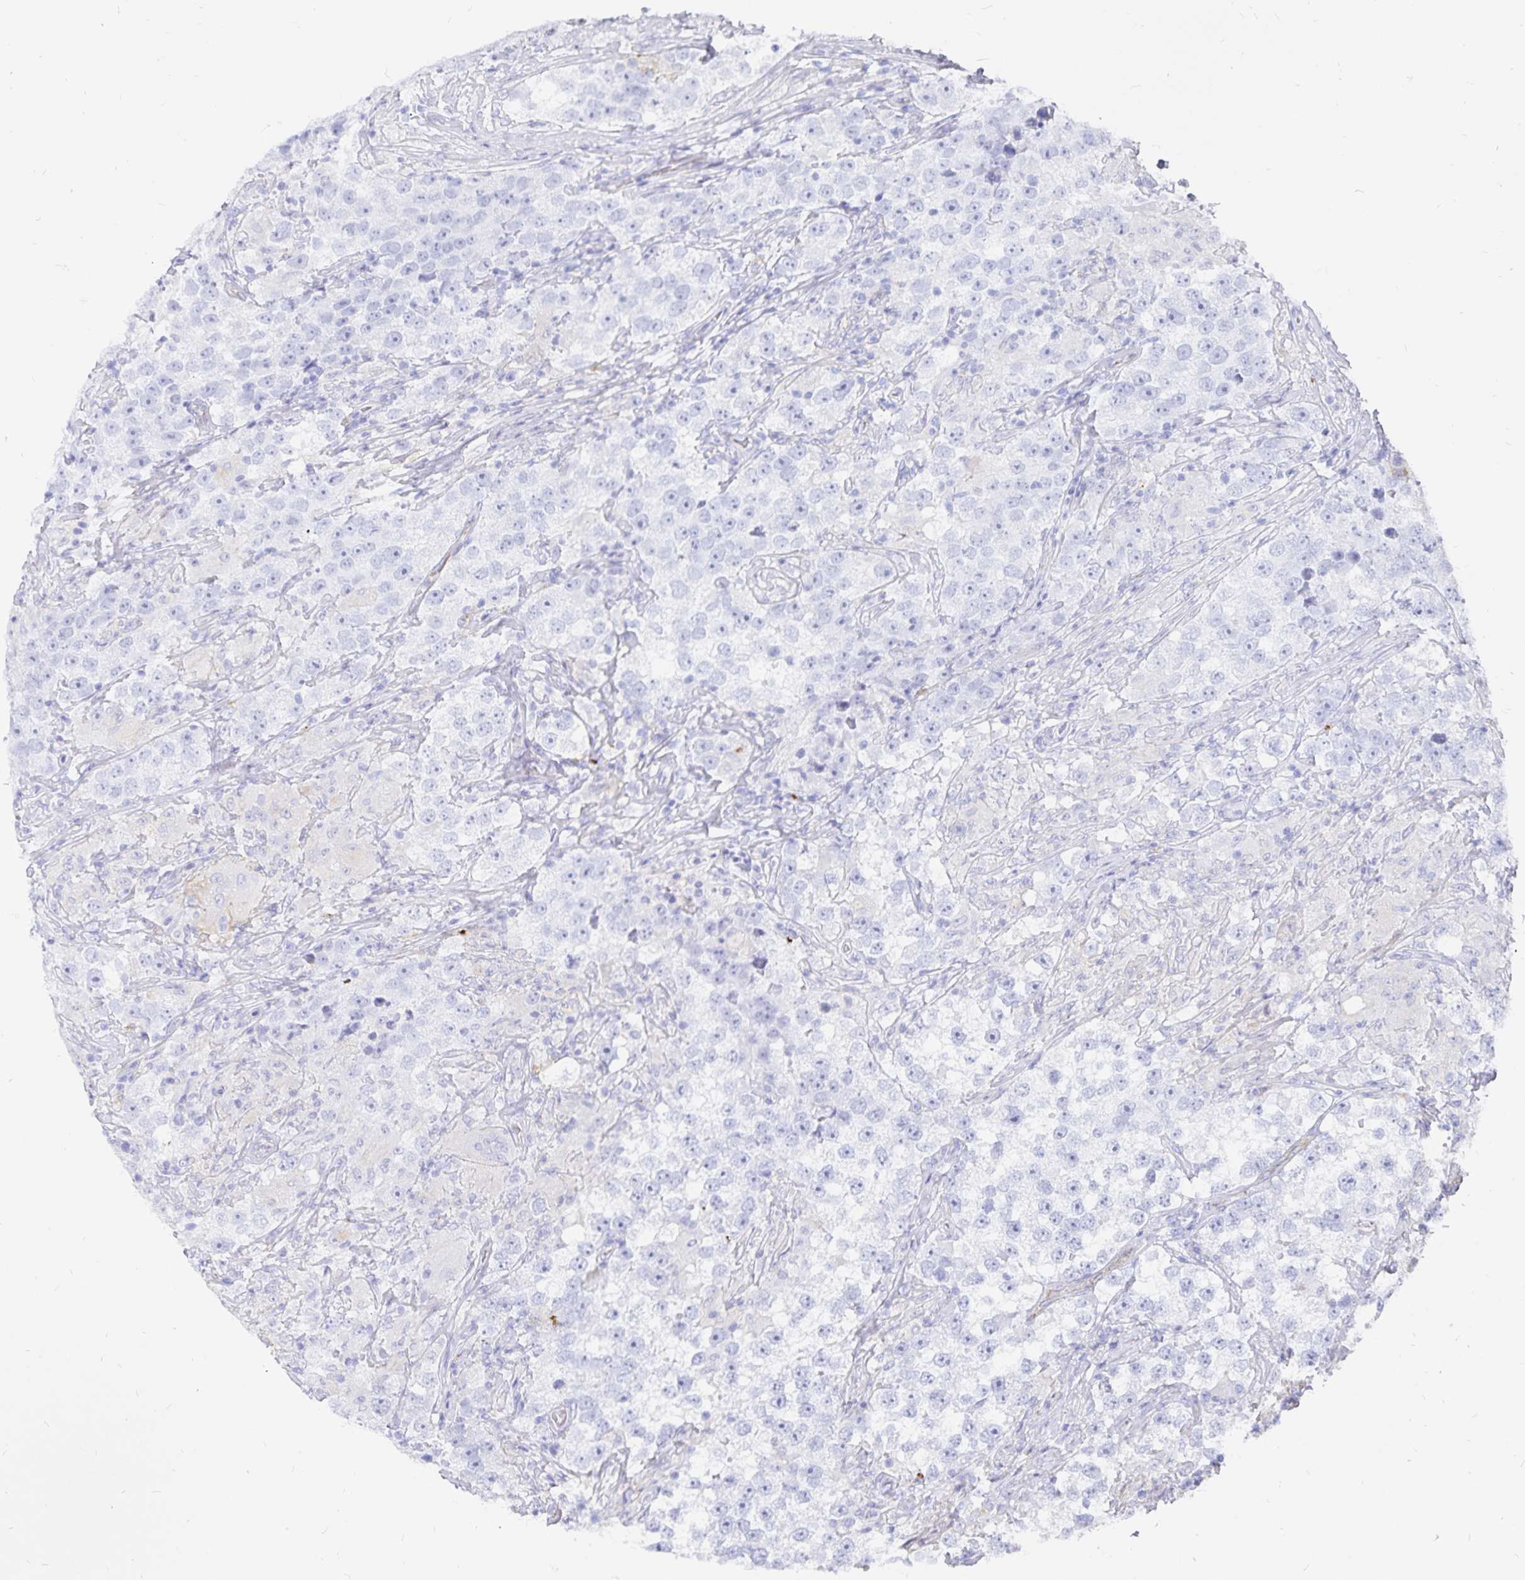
{"staining": {"intensity": "negative", "quantity": "none", "location": "none"}, "tissue": "testis cancer", "cell_type": "Tumor cells", "image_type": "cancer", "snomed": [{"axis": "morphology", "description": "Seminoma, NOS"}, {"axis": "topography", "description": "Testis"}], "caption": "This is an immunohistochemistry (IHC) photomicrograph of testis cancer (seminoma). There is no staining in tumor cells.", "gene": "INSL5", "patient": {"sex": "male", "age": 46}}